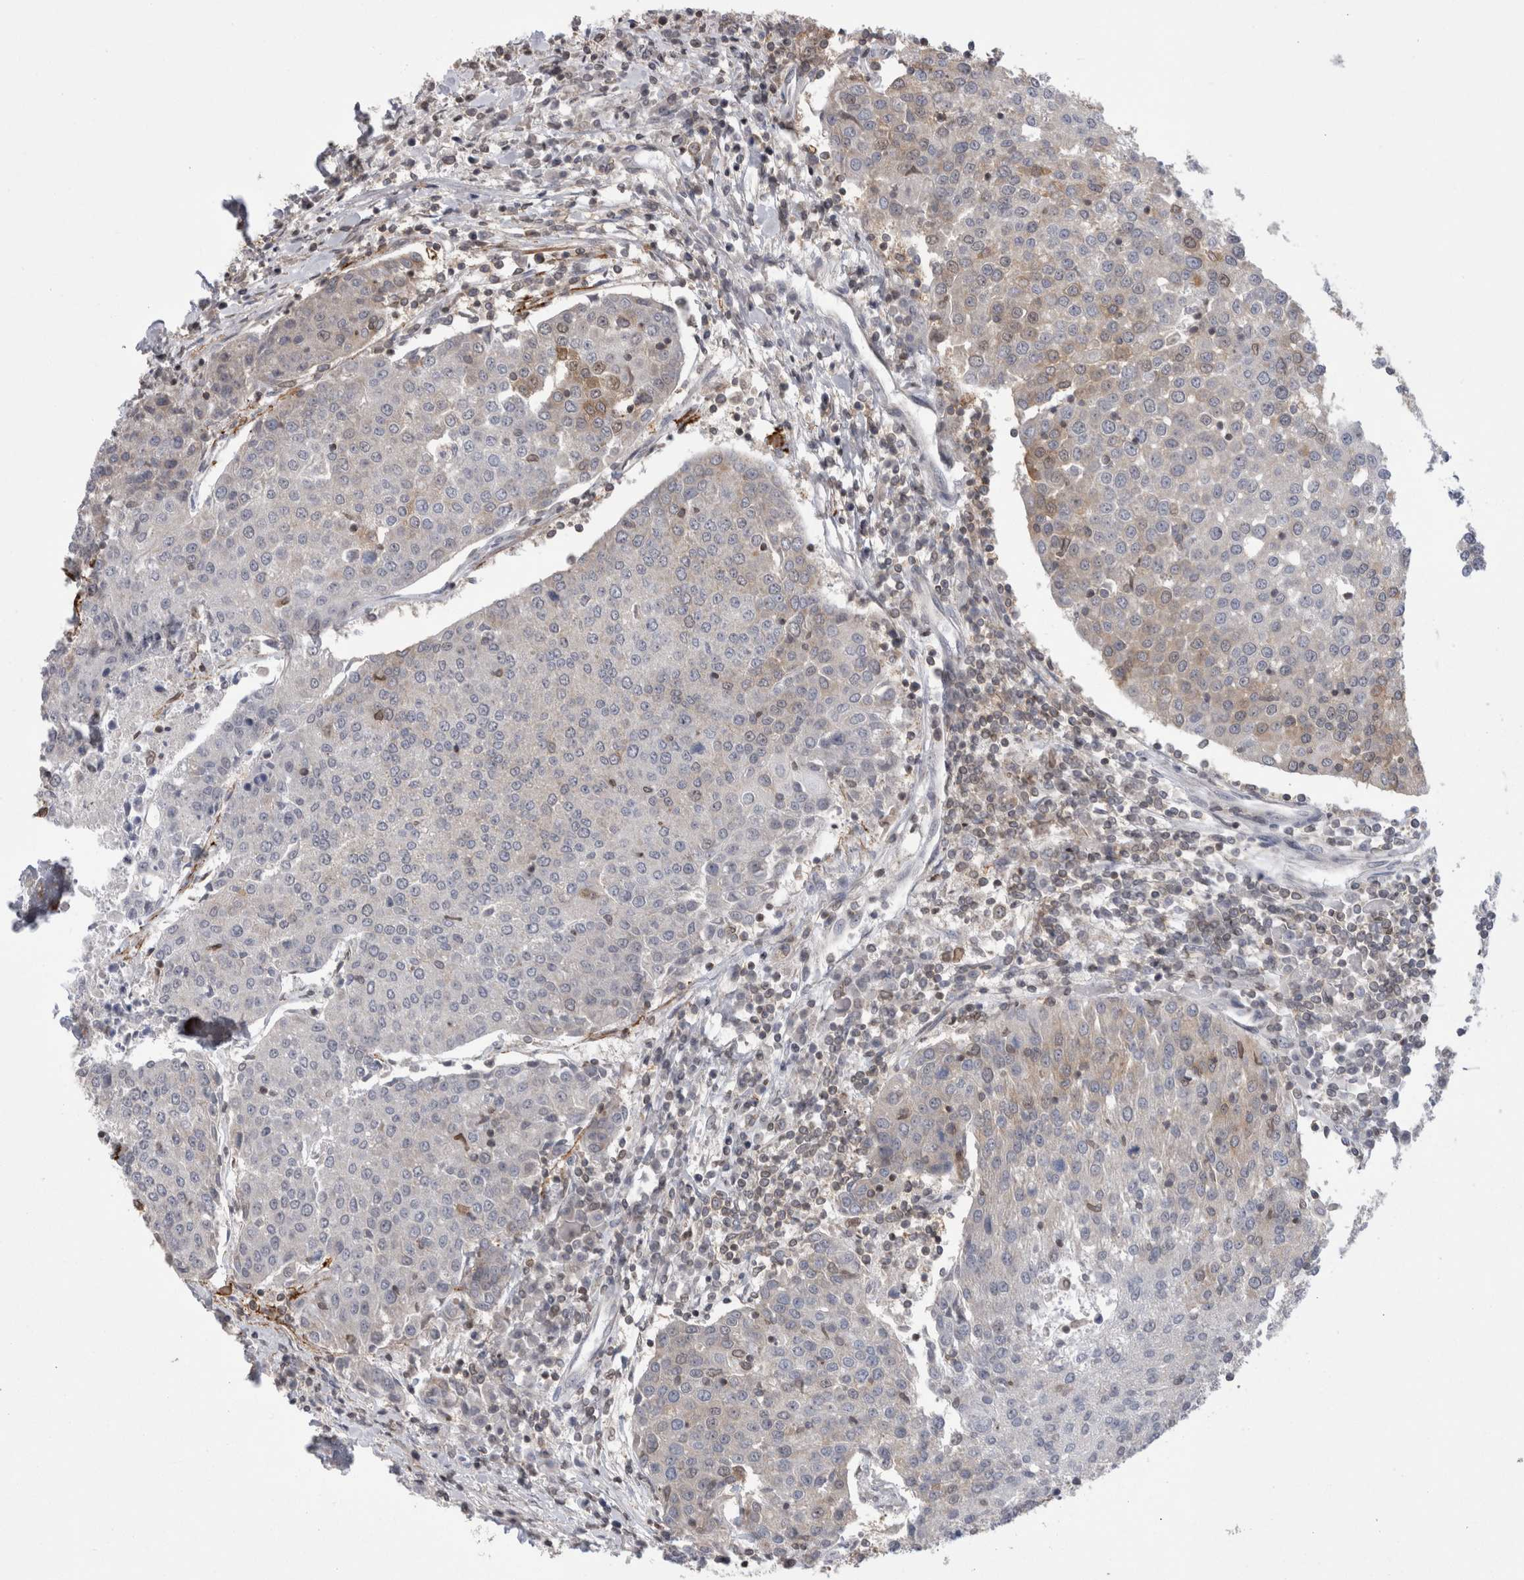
{"staining": {"intensity": "weak", "quantity": "<25%", "location": "cytoplasmic/membranous"}, "tissue": "urothelial cancer", "cell_type": "Tumor cells", "image_type": "cancer", "snomed": [{"axis": "morphology", "description": "Urothelial carcinoma, High grade"}, {"axis": "topography", "description": "Urinary bladder"}], "caption": "Tumor cells are negative for protein expression in human urothelial cancer. (DAB IHC with hematoxylin counter stain).", "gene": "DARS2", "patient": {"sex": "female", "age": 85}}